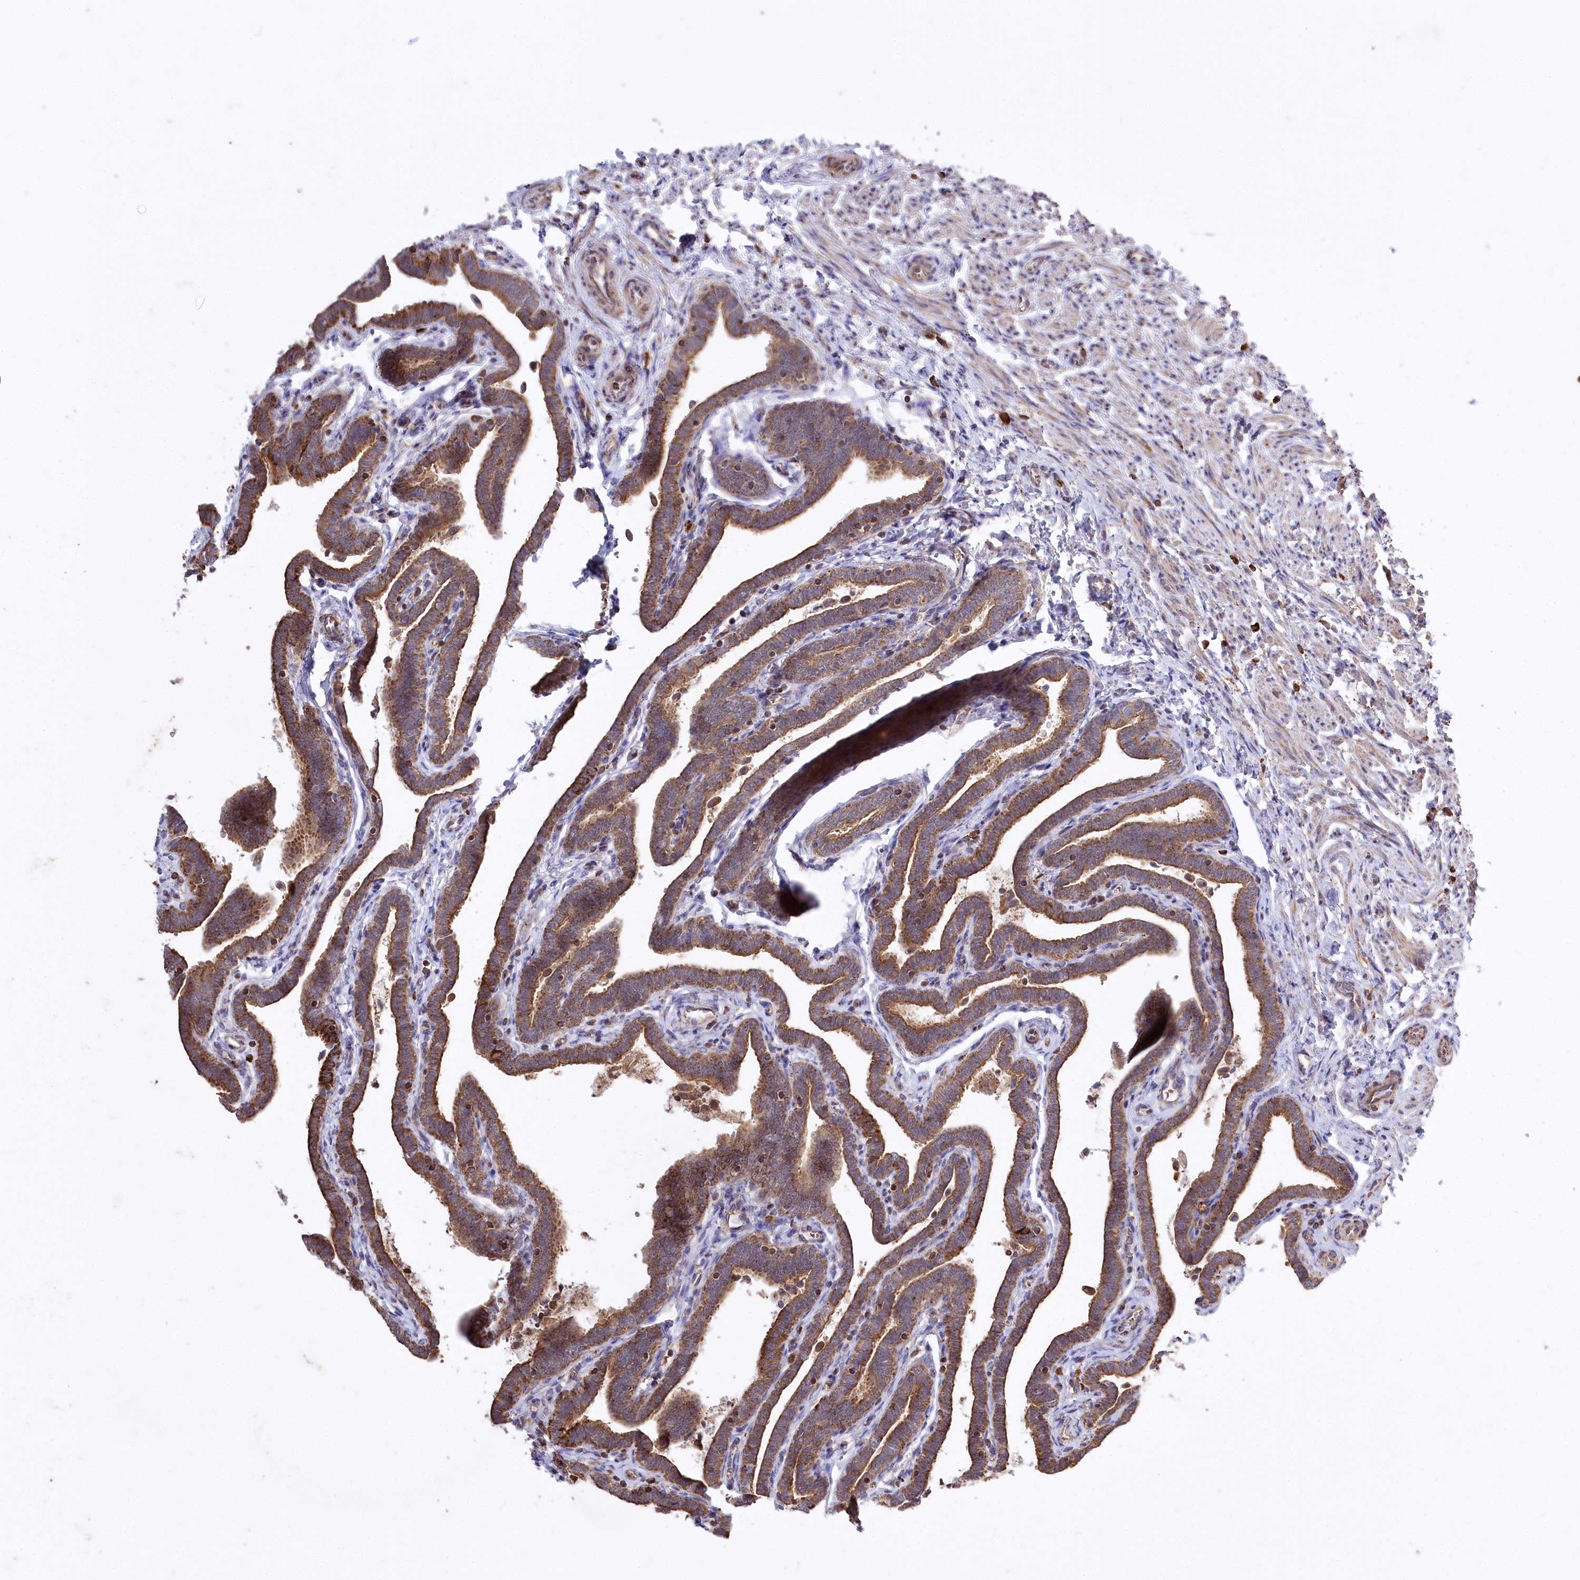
{"staining": {"intensity": "strong", "quantity": ">75%", "location": "cytoplasmic/membranous"}, "tissue": "fallopian tube", "cell_type": "Glandular cells", "image_type": "normal", "snomed": [{"axis": "morphology", "description": "Normal tissue, NOS"}, {"axis": "topography", "description": "Fallopian tube"}], "caption": "A brown stain labels strong cytoplasmic/membranous positivity of a protein in glandular cells of normal fallopian tube. (Brightfield microscopy of DAB IHC at high magnification).", "gene": "CARD19", "patient": {"sex": "female", "age": 36}}